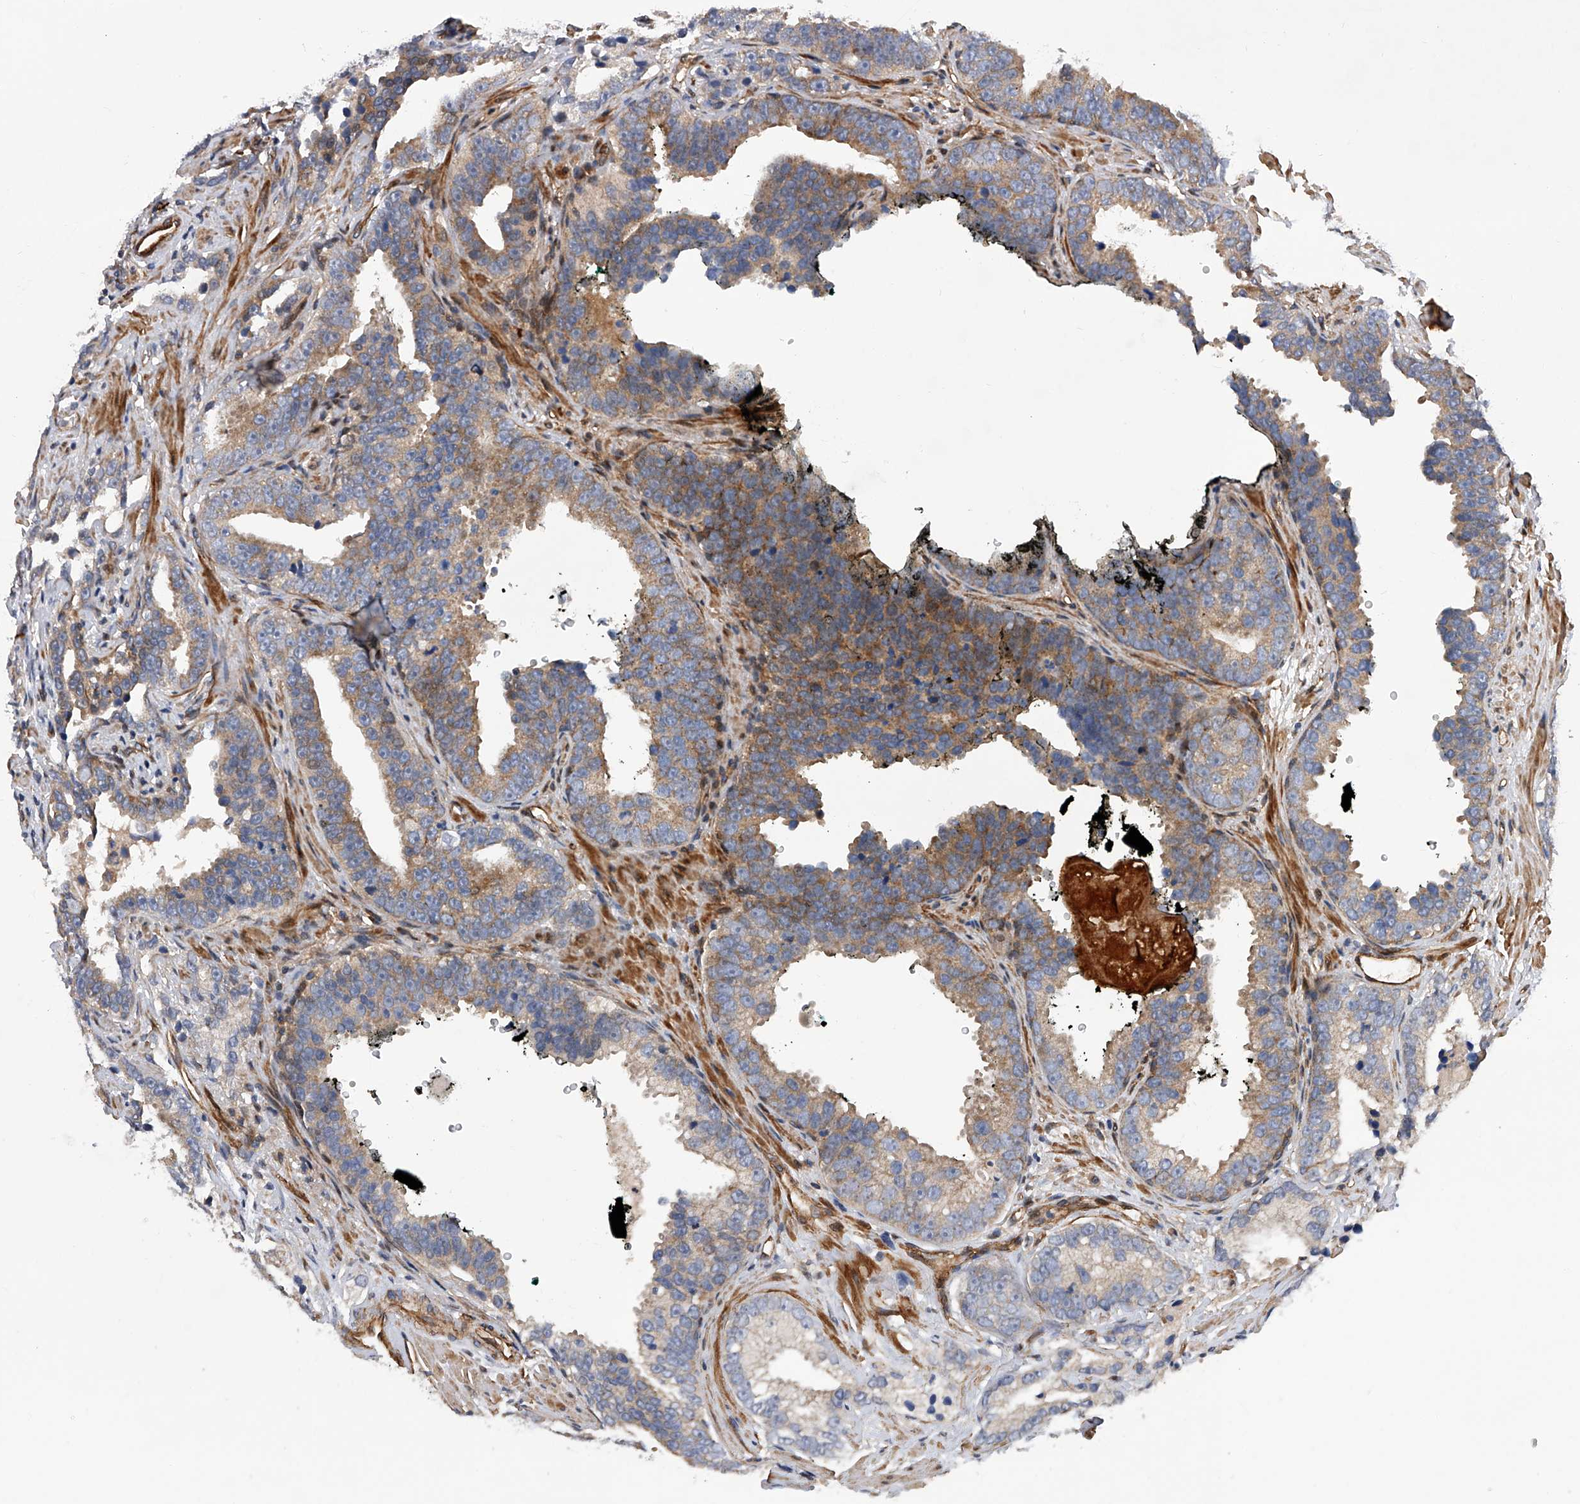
{"staining": {"intensity": "moderate", "quantity": "25%-75%", "location": "cytoplasmic/membranous"}, "tissue": "prostate cancer", "cell_type": "Tumor cells", "image_type": "cancer", "snomed": [{"axis": "morphology", "description": "Adenocarcinoma, High grade"}, {"axis": "topography", "description": "Prostate"}], "caption": "Immunohistochemical staining of prostate cancer demonstrates moderate cytoplasmic/membranous protein positivity in about 25%-75% of tumor cells. (DAB IHC, brown staining for protein, blue staining for nuclei).", "gene": "PDSS2", "patient": {"sex": "male", "age": 62}}